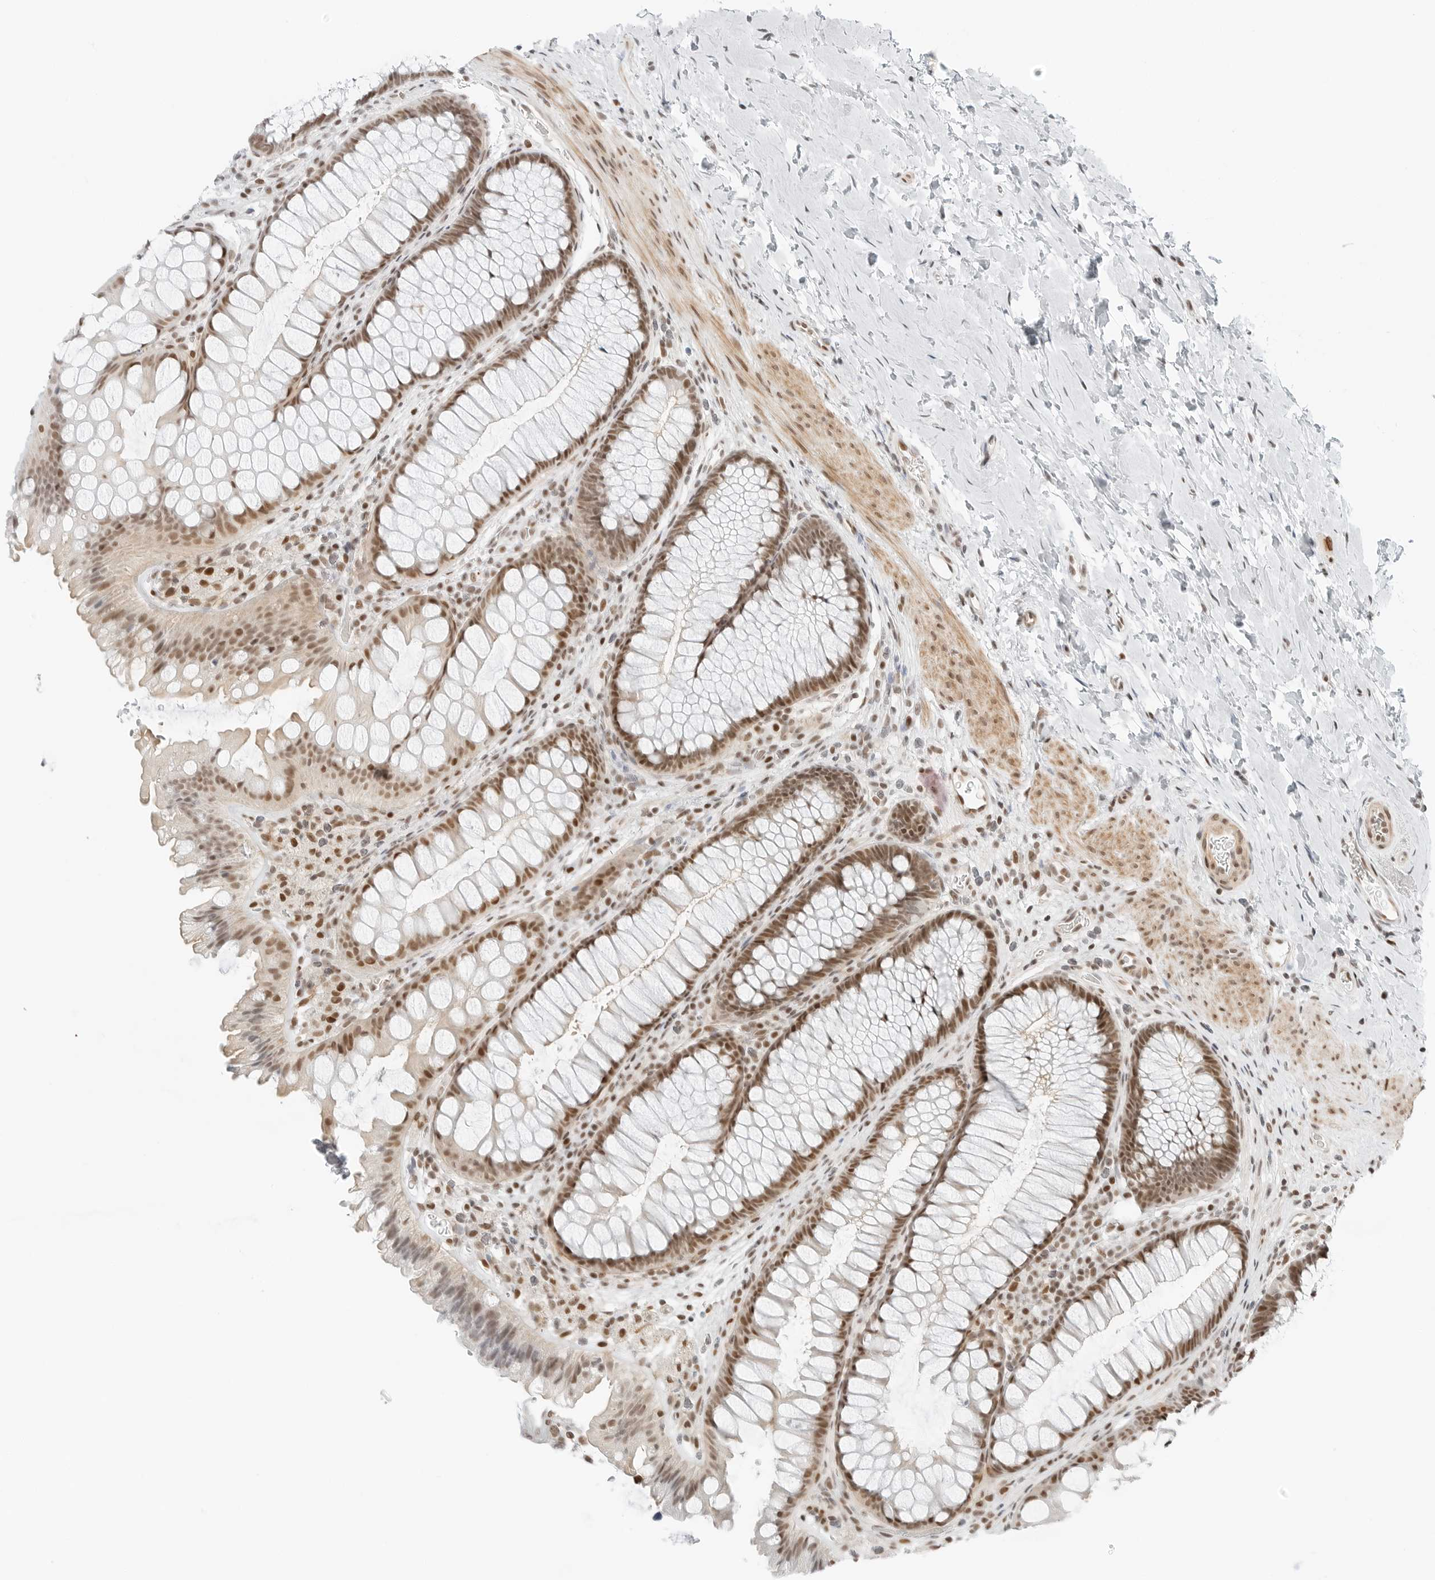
{"staining": {"intensity": "moderate", "quantity": ">75%", "location": "nuclear"}, "tissue": "colon", "cell_type": "Endothelial cells", "image_type": "normal", "snomed": [{"axis": "morphology", "description": "Normal tissue, NOS"}, {"axis": "topography", "description": "Colon"}], "caption": "Immunohistochemistry (IHC) staining of benign colon, which demonstrates medium levels of moderate nuclear staining in approximately >75% of endothelial cells indicating moderate nuclear protein expression. The staining was performed using DAB (3,3'-diaminobenzidine) (brown) for protein detection and nuclei were counterstained in hematoxylin (blue).", "gene": "CRTC2", "patient": {"sex": "female", "age": 62}}